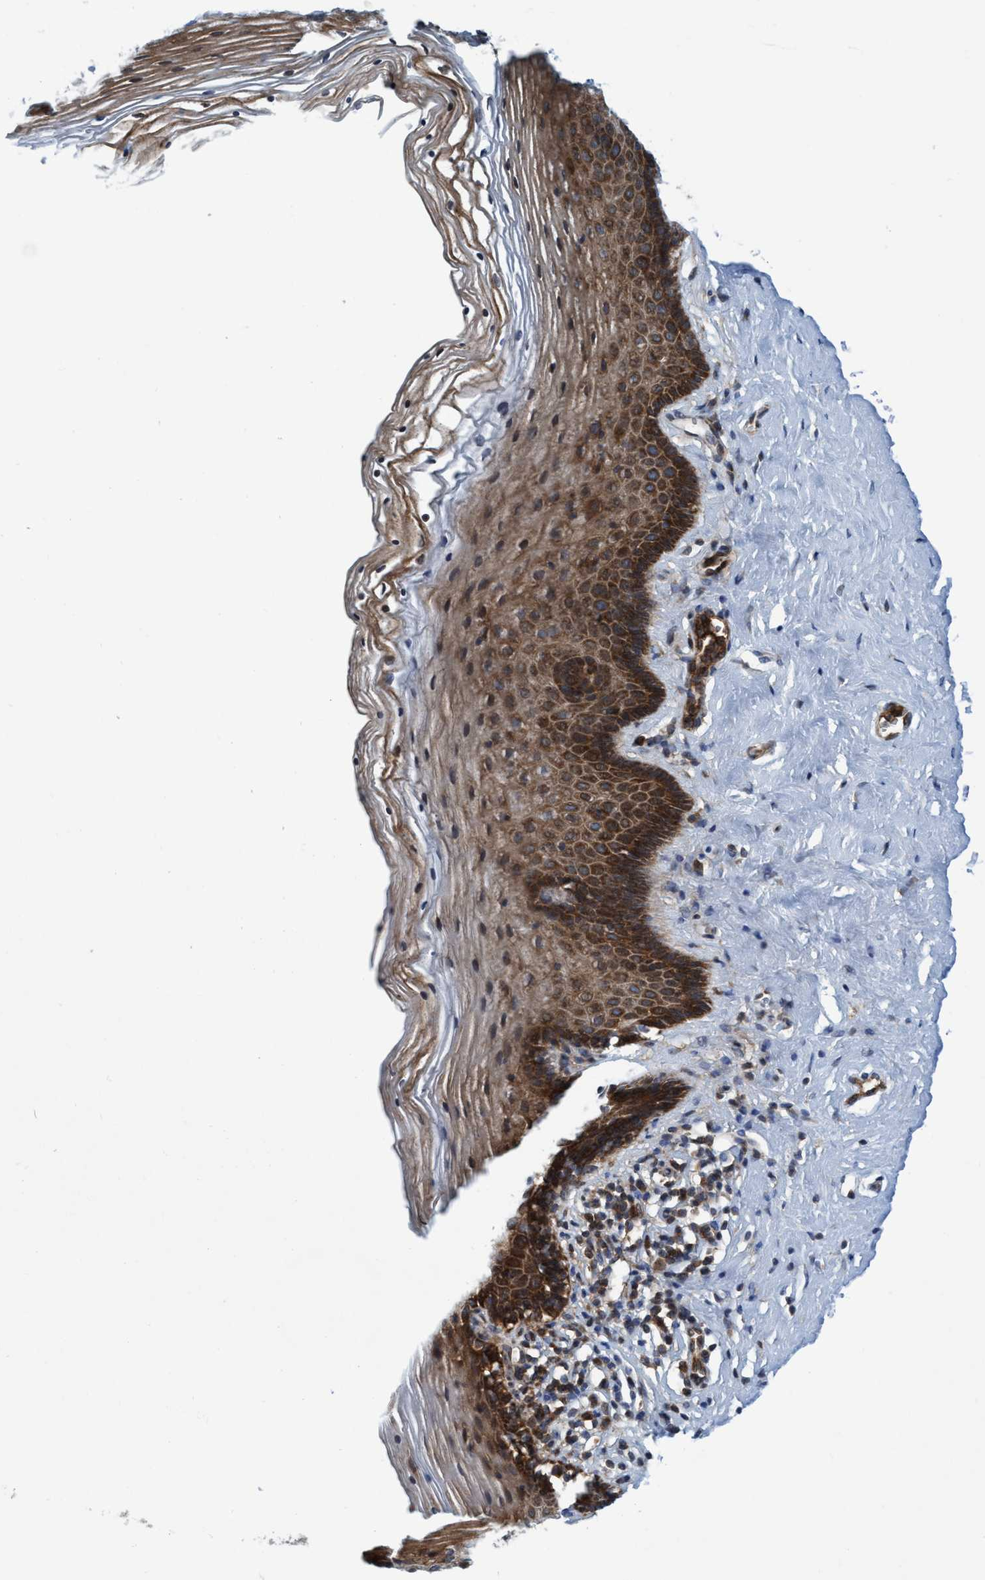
{"staining": {"intensity": "moderate", "quantity": ">75%", "location": "cytoplasmic/membranous"}, "tissue": "vagina", "cell_type": "Squamous epithelial cells", "image_type": "normal", "snomed": [{"axis": "morphology", "description": "Normal tissue, NOS"}, {"axis": "topography", "description": "Vagina"}], "caption": "The immunohistochemical stain labels moderate cytoplasmic/membranous expression in squamous epithelial cells of benign vagina. The staining is performed using DAB (3,3'-diaminobenzidine) brown chromogen to label protein expression. The nuclei are counter-stained blue using hematoxylin.", "gene": "SLC16A3", "patient": {"sex": "female", "age": 32}}